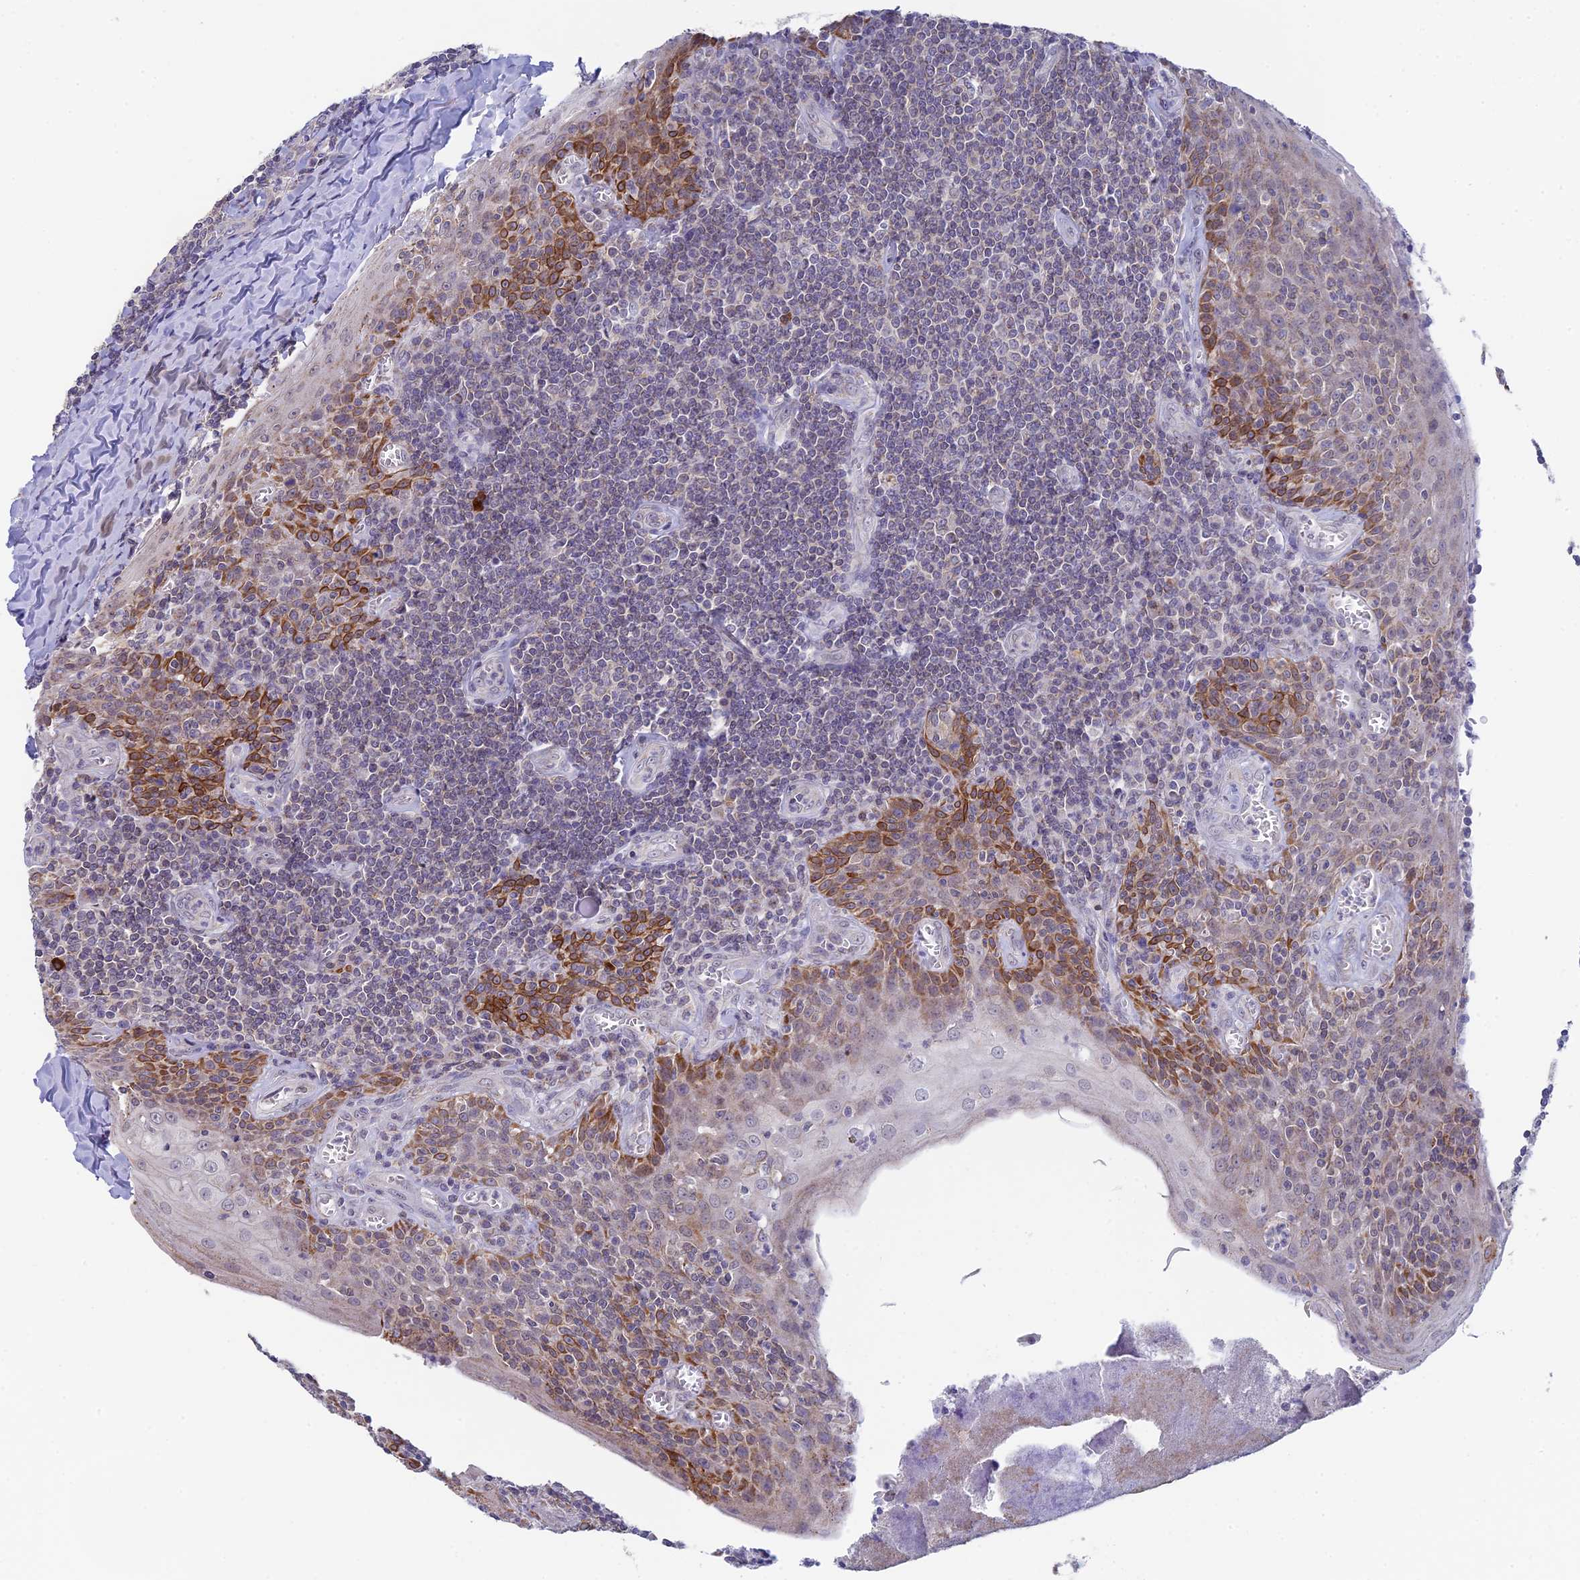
{"staining": {"intensity": "negative", "quantity": "none", "location": "none"}, "tissue": "tonsil", "cell_type": "Germinal center cells", "image_type": "normal", "snomed": [{"axis": "morphology", "description": "Normal tissue, NOS"}, {"axis": "topography", "description": "Tonsil"}], "caption": "Immunohistochemistry (IHC) of unremarkable human tonsil exhibits no positivity in germinal center cells. The staining was performed using DAB (3,3'-diaminobenzidine) to visualize the protein expression in brown, while the nuclei were stained in blue with hematoxylin (Magnification: 20x).", "gene": "REXO5", "patient": {"sex": "male", "age": 27}}